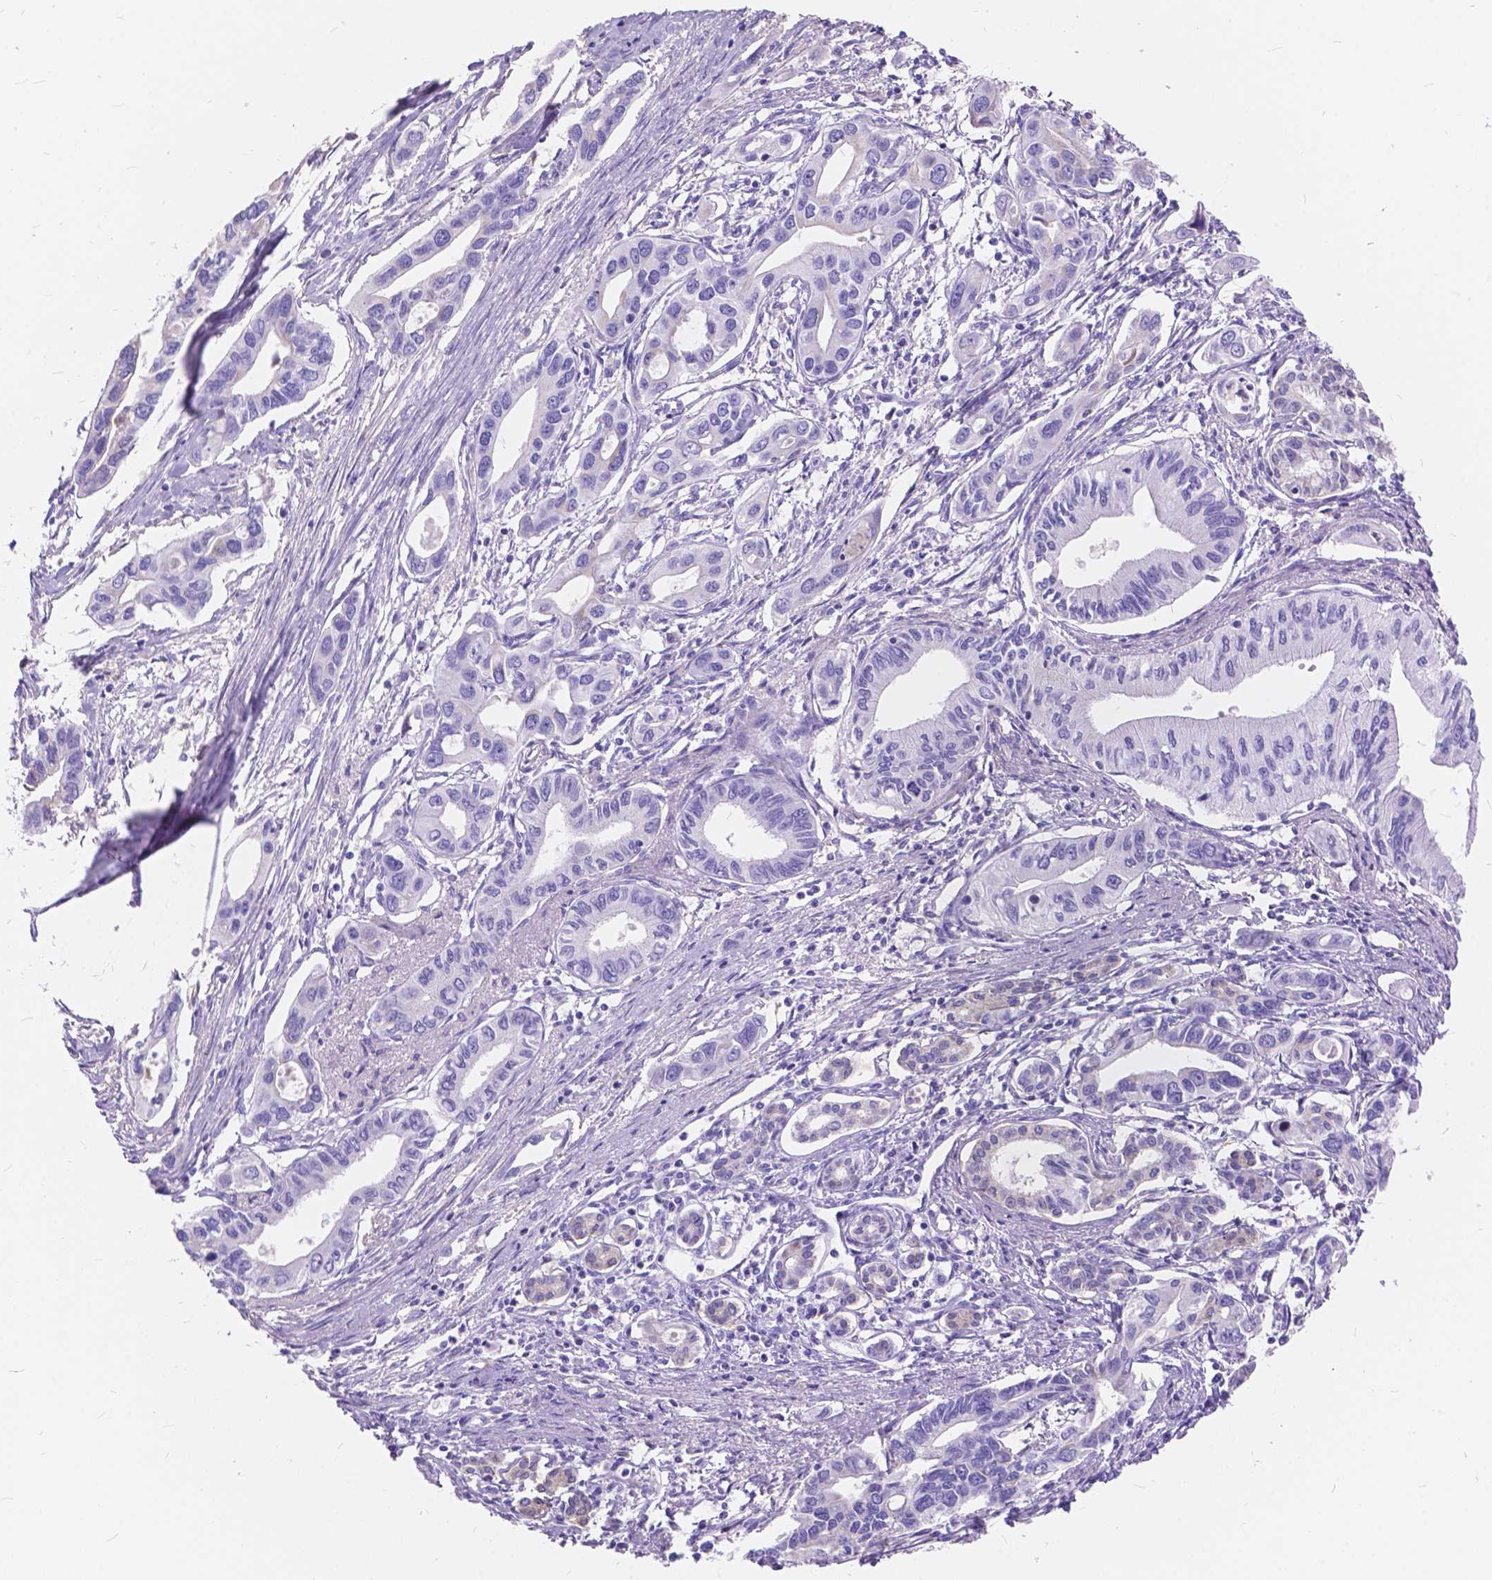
{"staining": {"intensity": "negative", "quantity": "none", "location": "none"}, "tissue": "pancreatic cancer", "cell_type": "Tumor cells", "image_type": "cancer", "snomed": [{"axis": "morphology", "description": "Adenocarcinoma, NOS"}, {"axis": "topography", "description": "Pancreas"}], "caption": "High magnification brightfield microscopy of pancreatic cancer (adenocarcinoma) stained with DAB (brown) and counterstained with hematoxylin (blue): tumor cells show no significant positivity.", "gene": "FOXL2", "patient": {"sex": "male", "age": 60}}